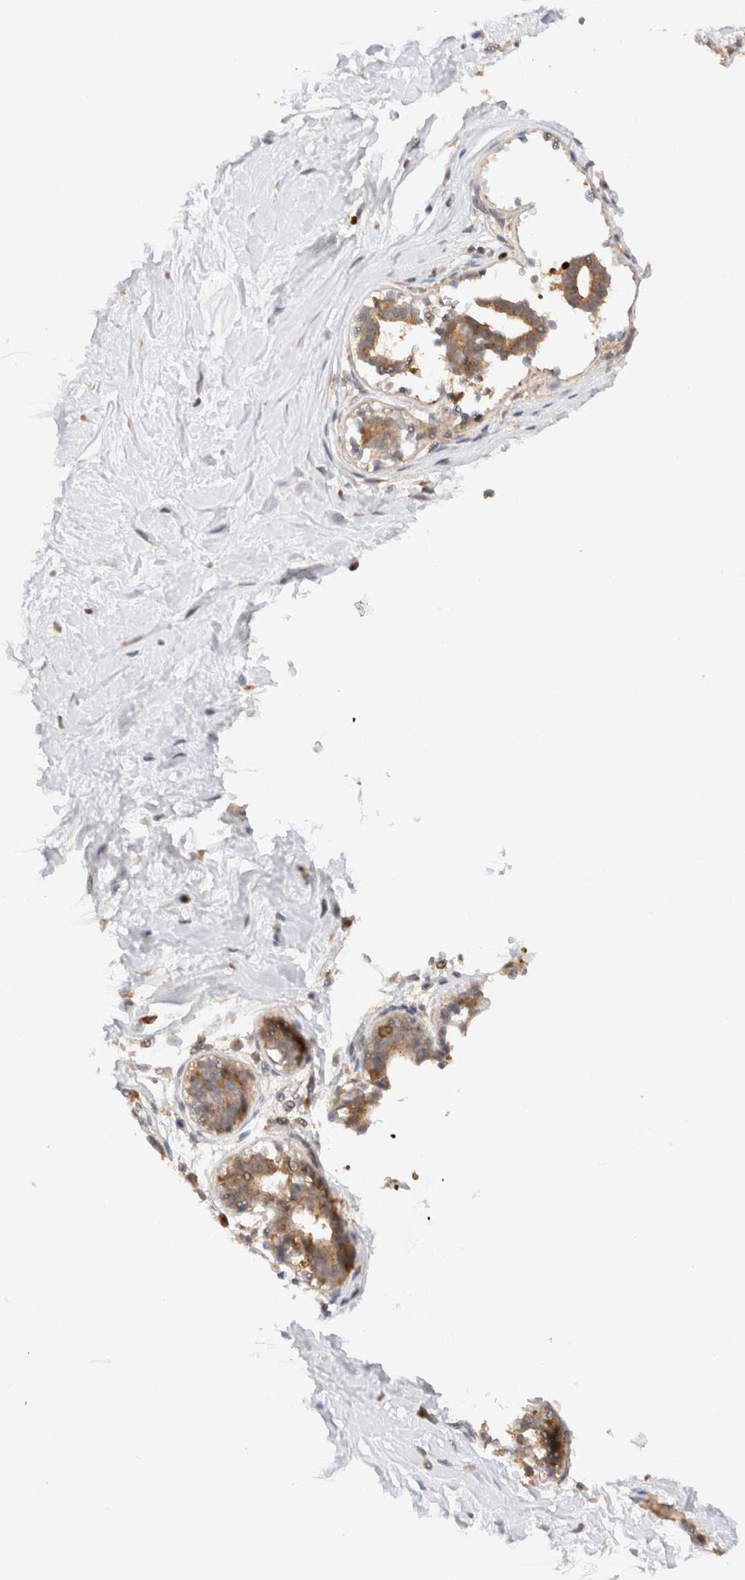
{"staining": {"intensity": "strong", "quantity": ">75%", "location": "cytoplasmic/membranous"}, "tissue": "breast", "cell_type": "Glandular cells", "image_type": "normal", "snomed": [{"axis": "morphology", "description": "Normal tissue, NOS"}, {"axis": "topography", "description": "Breast"}], "caption": "Immunohistochemical staining of unremarkable human breast reveals high levels of strong cytoplasmic/membranous positivity in about >75% of glandular cells.", "gene": "RABEP1", "patient": {"sex": "female", "age": 45}}